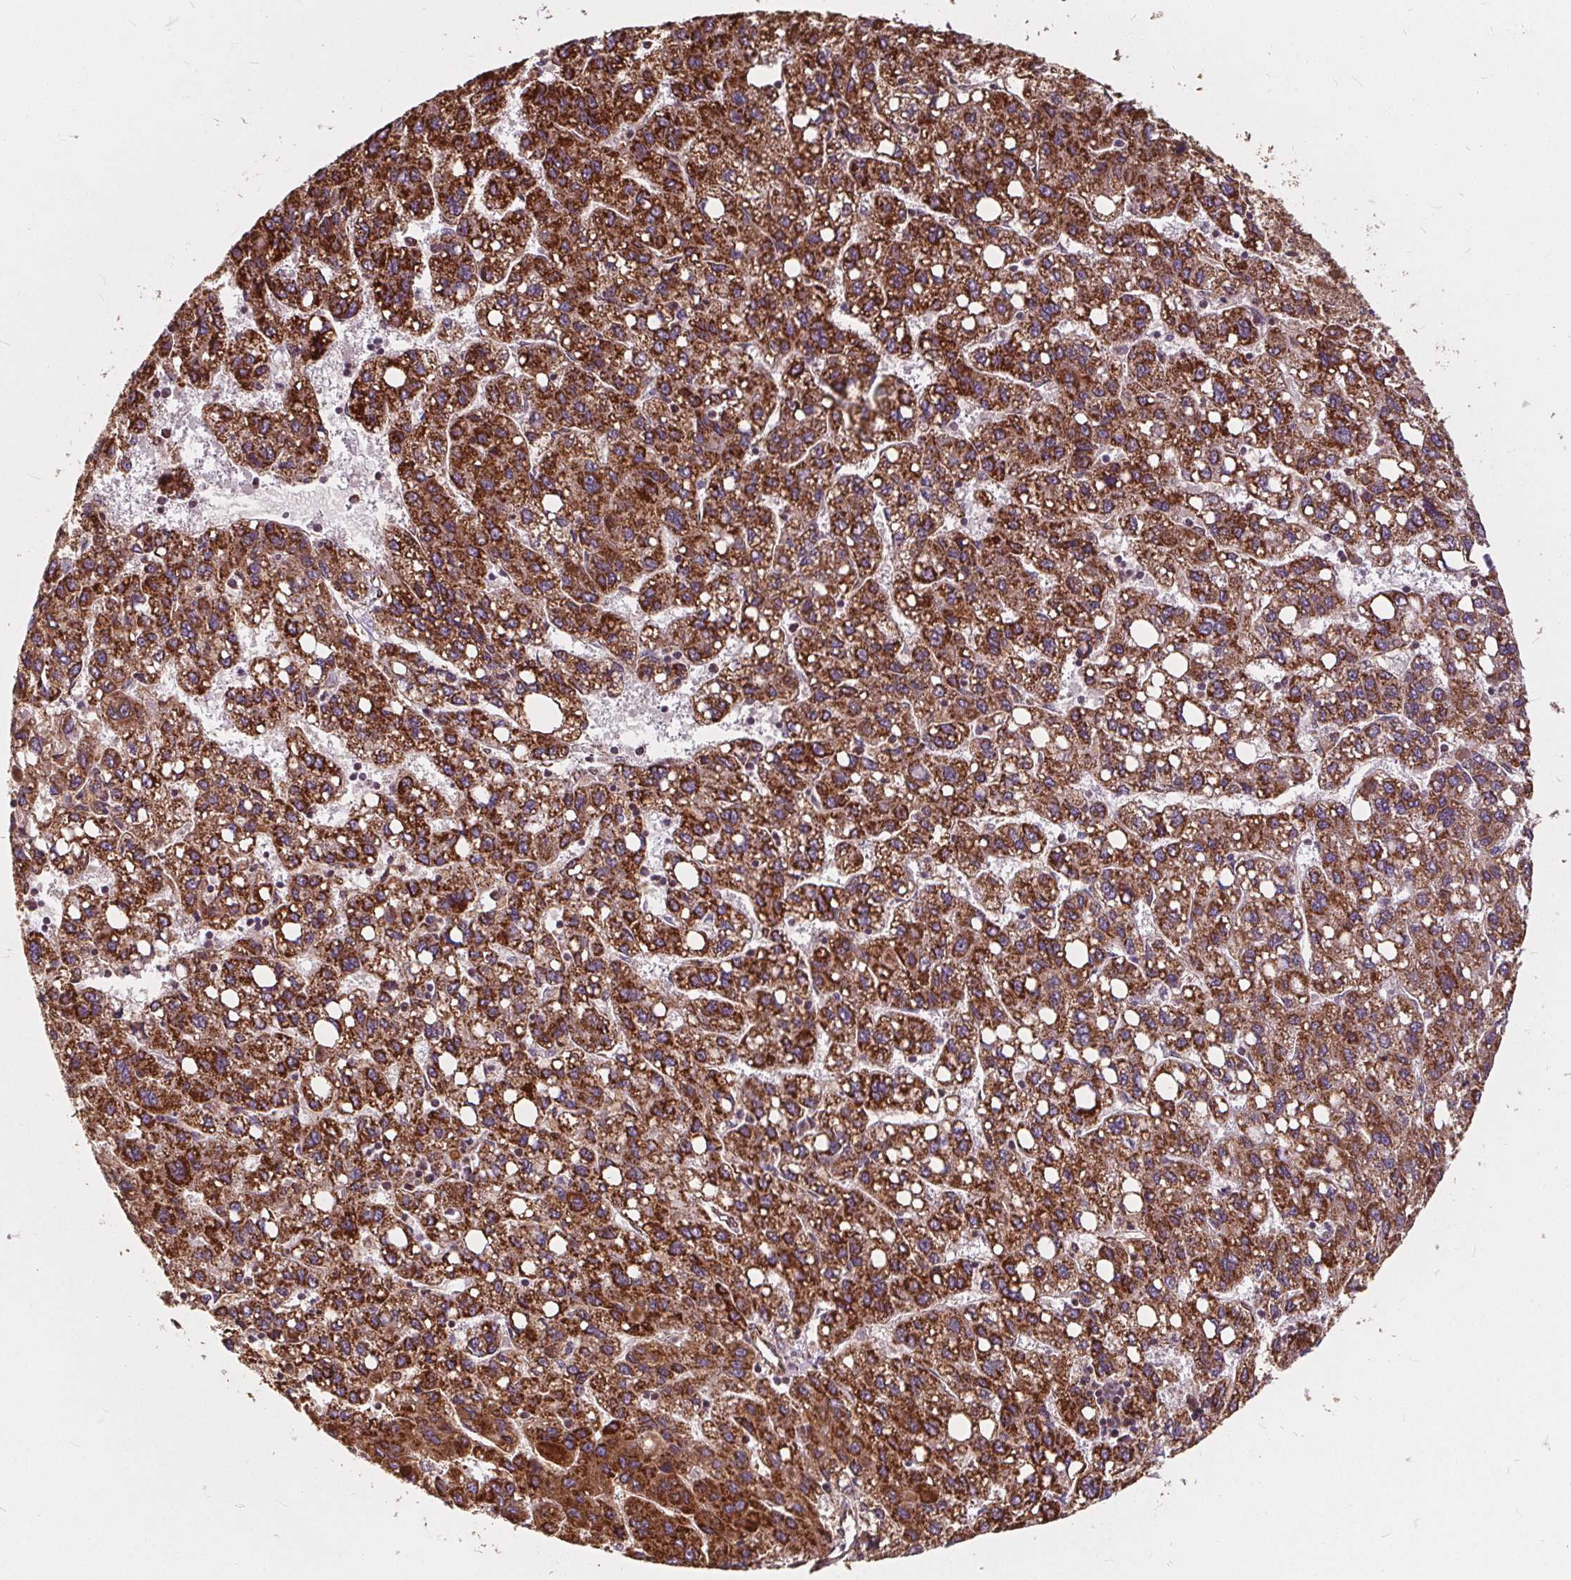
{"staining": {"intensity": "strong", "quantity": ">75%", "location": "cytoplasmic/membranous"}, "tissue": "liver cancer", "cell_type": "Tumor cells", "image_type": "cancer", "snomed": [{"axis": "morphology", "description": "Carcinoma, Hepatocellular, NOS"}, {"axis": "topography", "description": "Liver"}], "caption": "An immunohistochemistry (IHC) photomicrograph of tumor tissue is shown. Protein staining in brown labels strong cytoplasmic/membranous positivity in liver hepatocellular carcinoma within tumor cells.", "gene": "PLSCR3", "patient": {"sex": "female", "age": 82}}